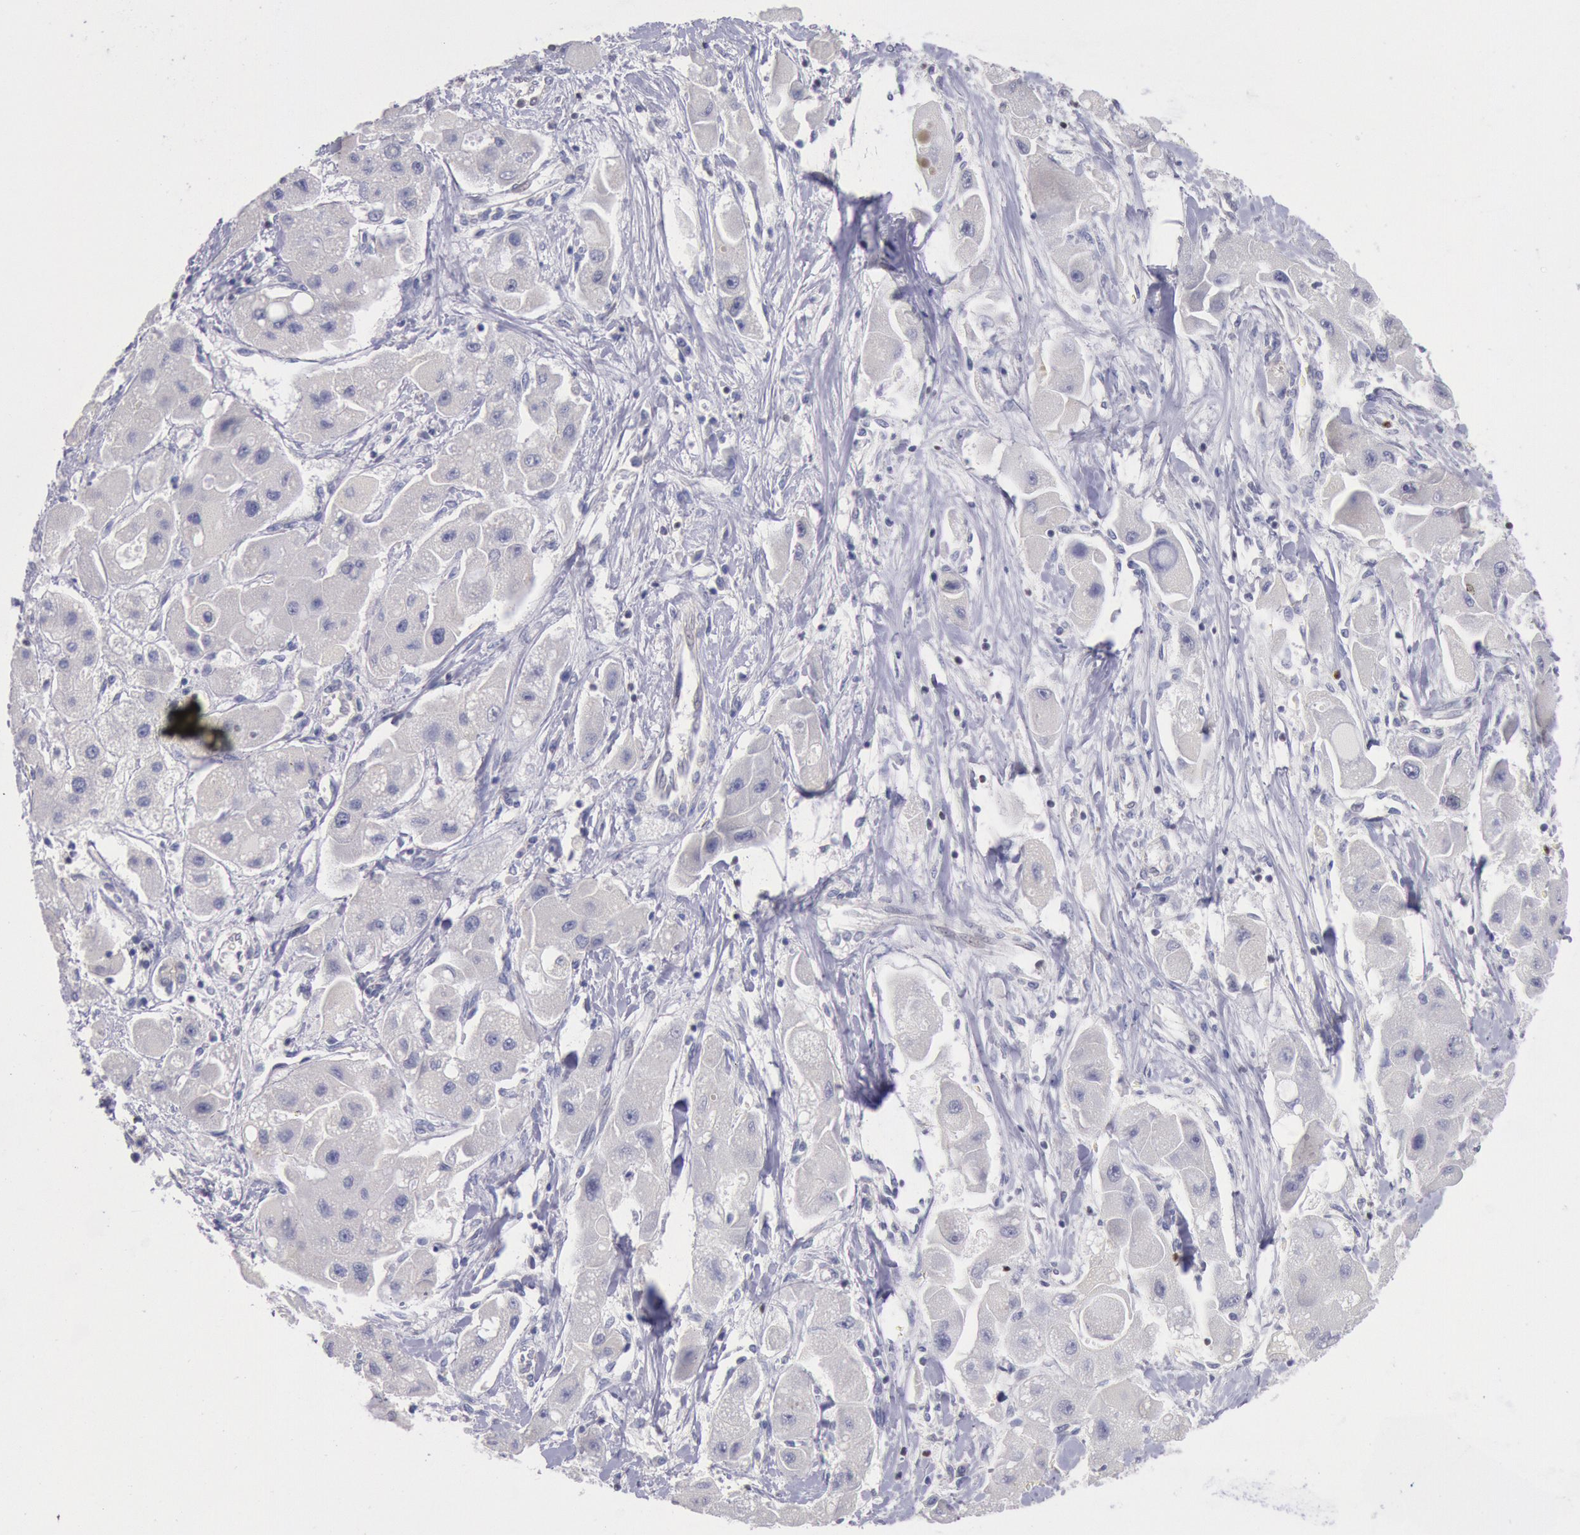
{"staining": {"intensity": "negative", "quantity": "none", "location": "none"}, "tissue": "liver cancer", "cell_type": "Tumor cells", "image_type": "cancer", "snomed": [{"axis": "morphology", "description": "Carcinoma, Hepatocellular, NOS"}, {"axis": "topography", "description": "Liver"}], "caption": "Histopathology image shows no protein positivity in tumor cells of liver hepatocellular carcinoma tissue.", "gene": "RPS6KA5", "patient": {"sex": "male", "age": 24}}